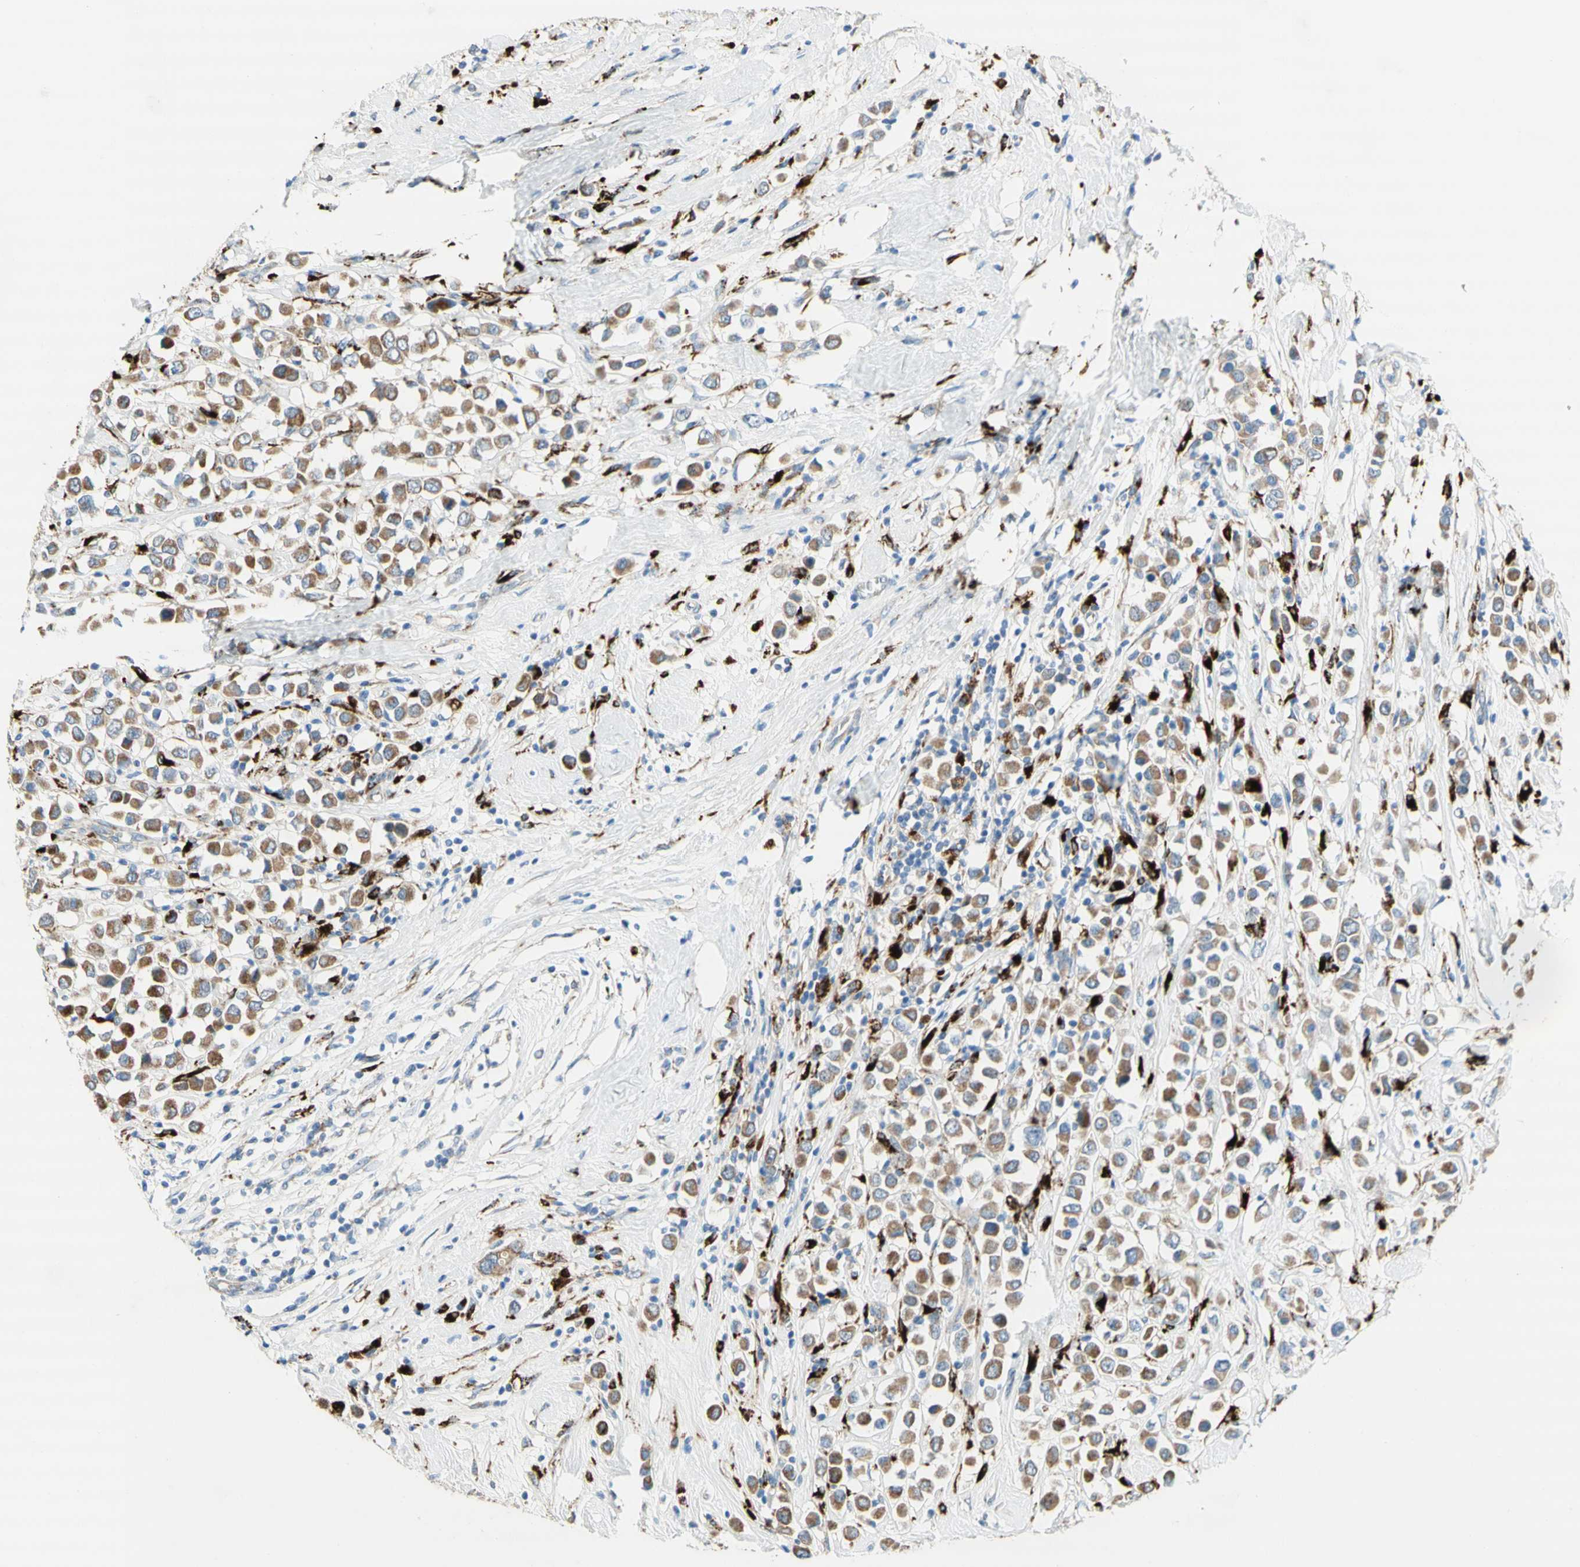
{"staining": {"intensity": "moderate", "quantity": ">75%", "location": "cytoplasmic/membranous"}, "tissue": "breast cancer", "cell_type": "Tumor cells", "image_type": "cancer", "snomed": [{"axis": "morphology", "description": "Duct carcinoma"}, {"axis": "topography", "description": "Breast"}], "caption": "Immunohistochemical staining of breast cancer (invasive ductal carcinoma) shows medium levels of moderate cytoplasmic/membranous protein staining in about >75% of tumor cells.", "gene": "URB2", "patient": {"sex": "female", "age": 61}}